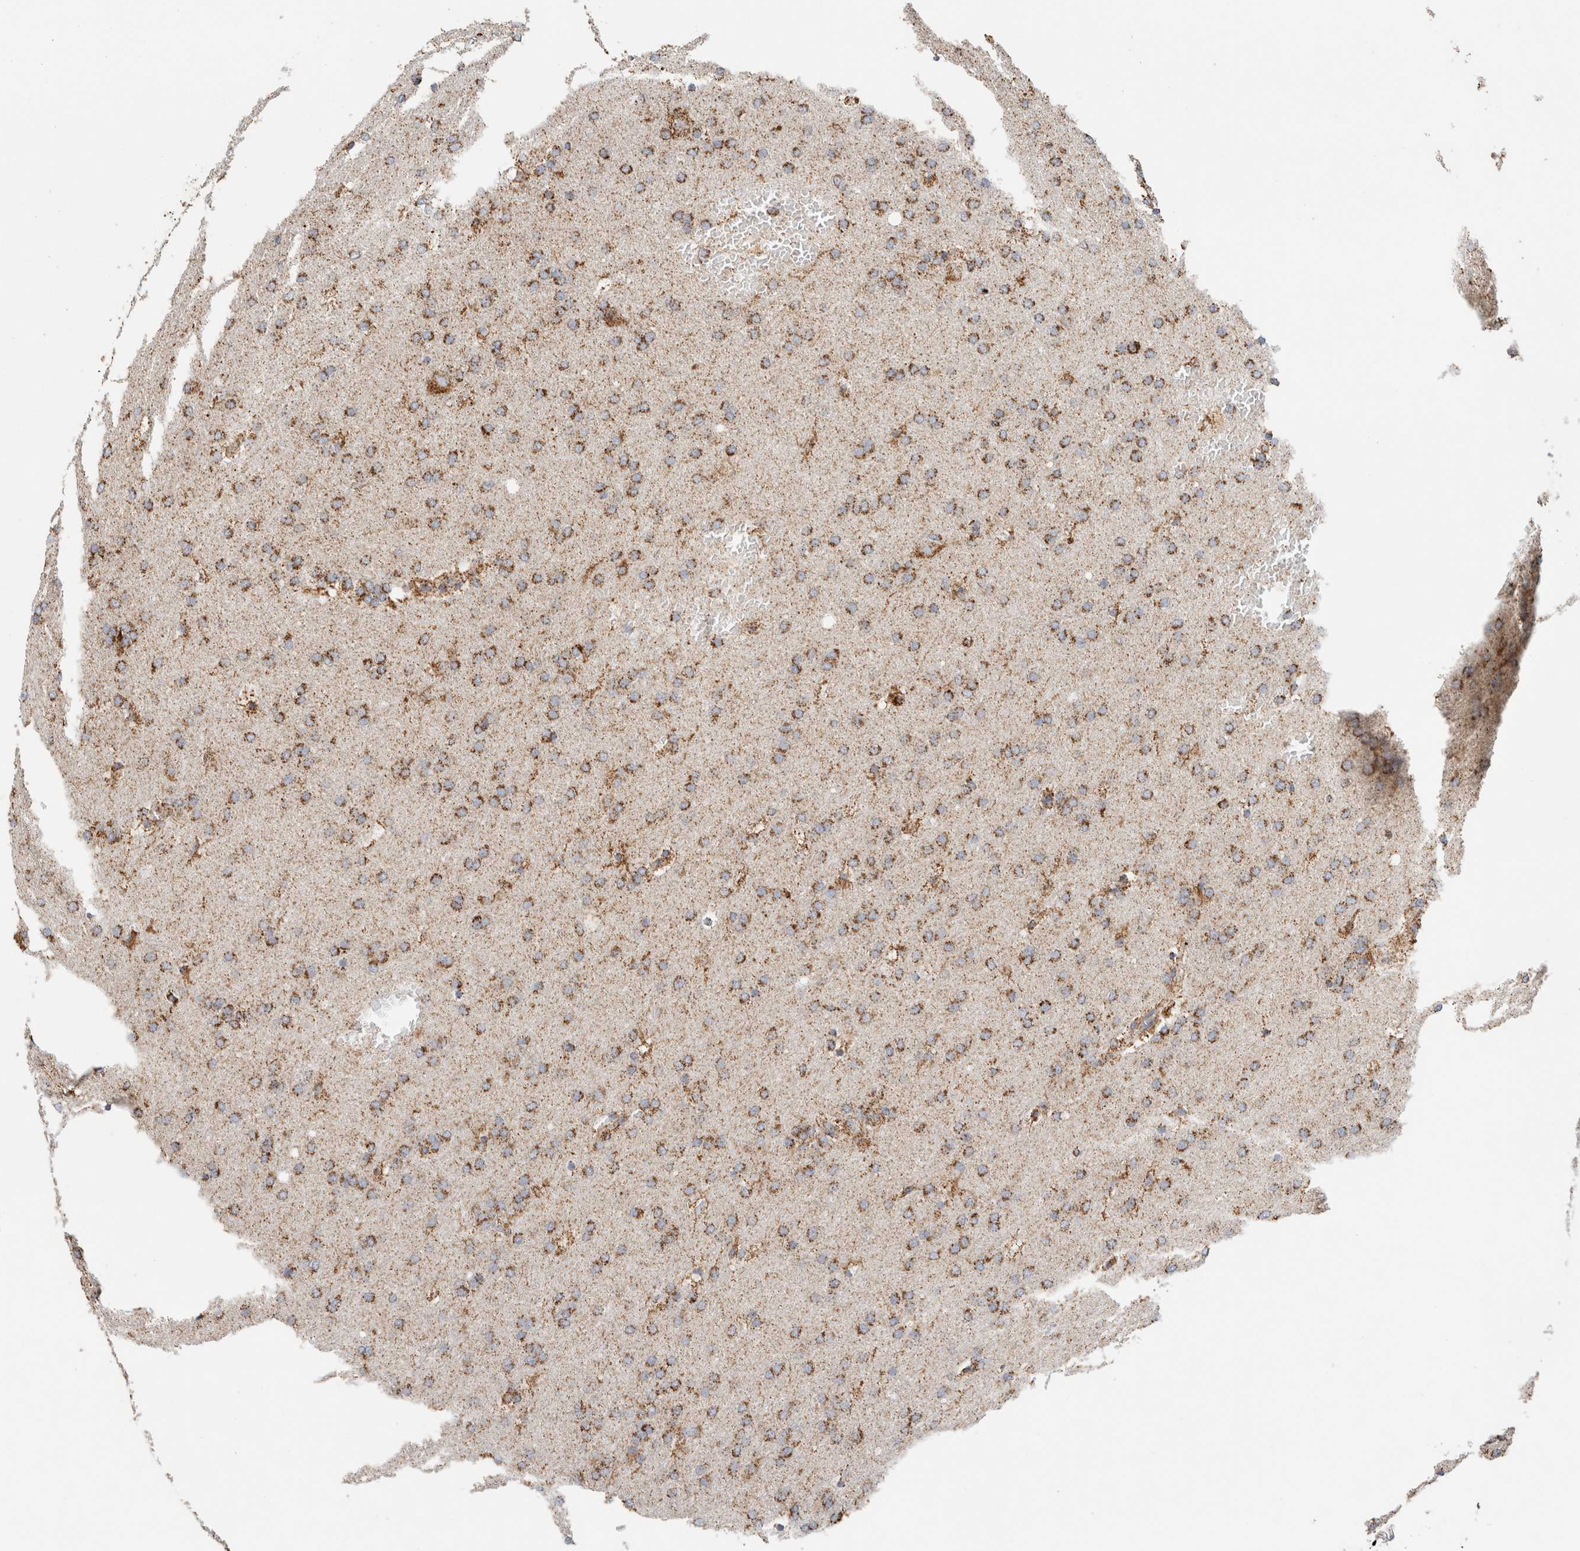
{"staining": {"intensity": "moderate", "quantity": ">75%", "location": "cytoplasmic/membranous"}, "tissue": "glioma", "cell_type": "Tumor cells", "image_type": "cancer", "snomed": [{"axis": "morphology", "description": "Glioma, malignant, Low grade"}, {"axis": "topography", "description": "Brain"}], "caption": "Immunohistochemical staining of malignant low-grade glioma demonstrates medium levels of moderate cytoplasmic/membranous expression in approximately >75% of tumor cells.", "gene": "C1QBP", "patient": {"sex": "female", "age": 37}}